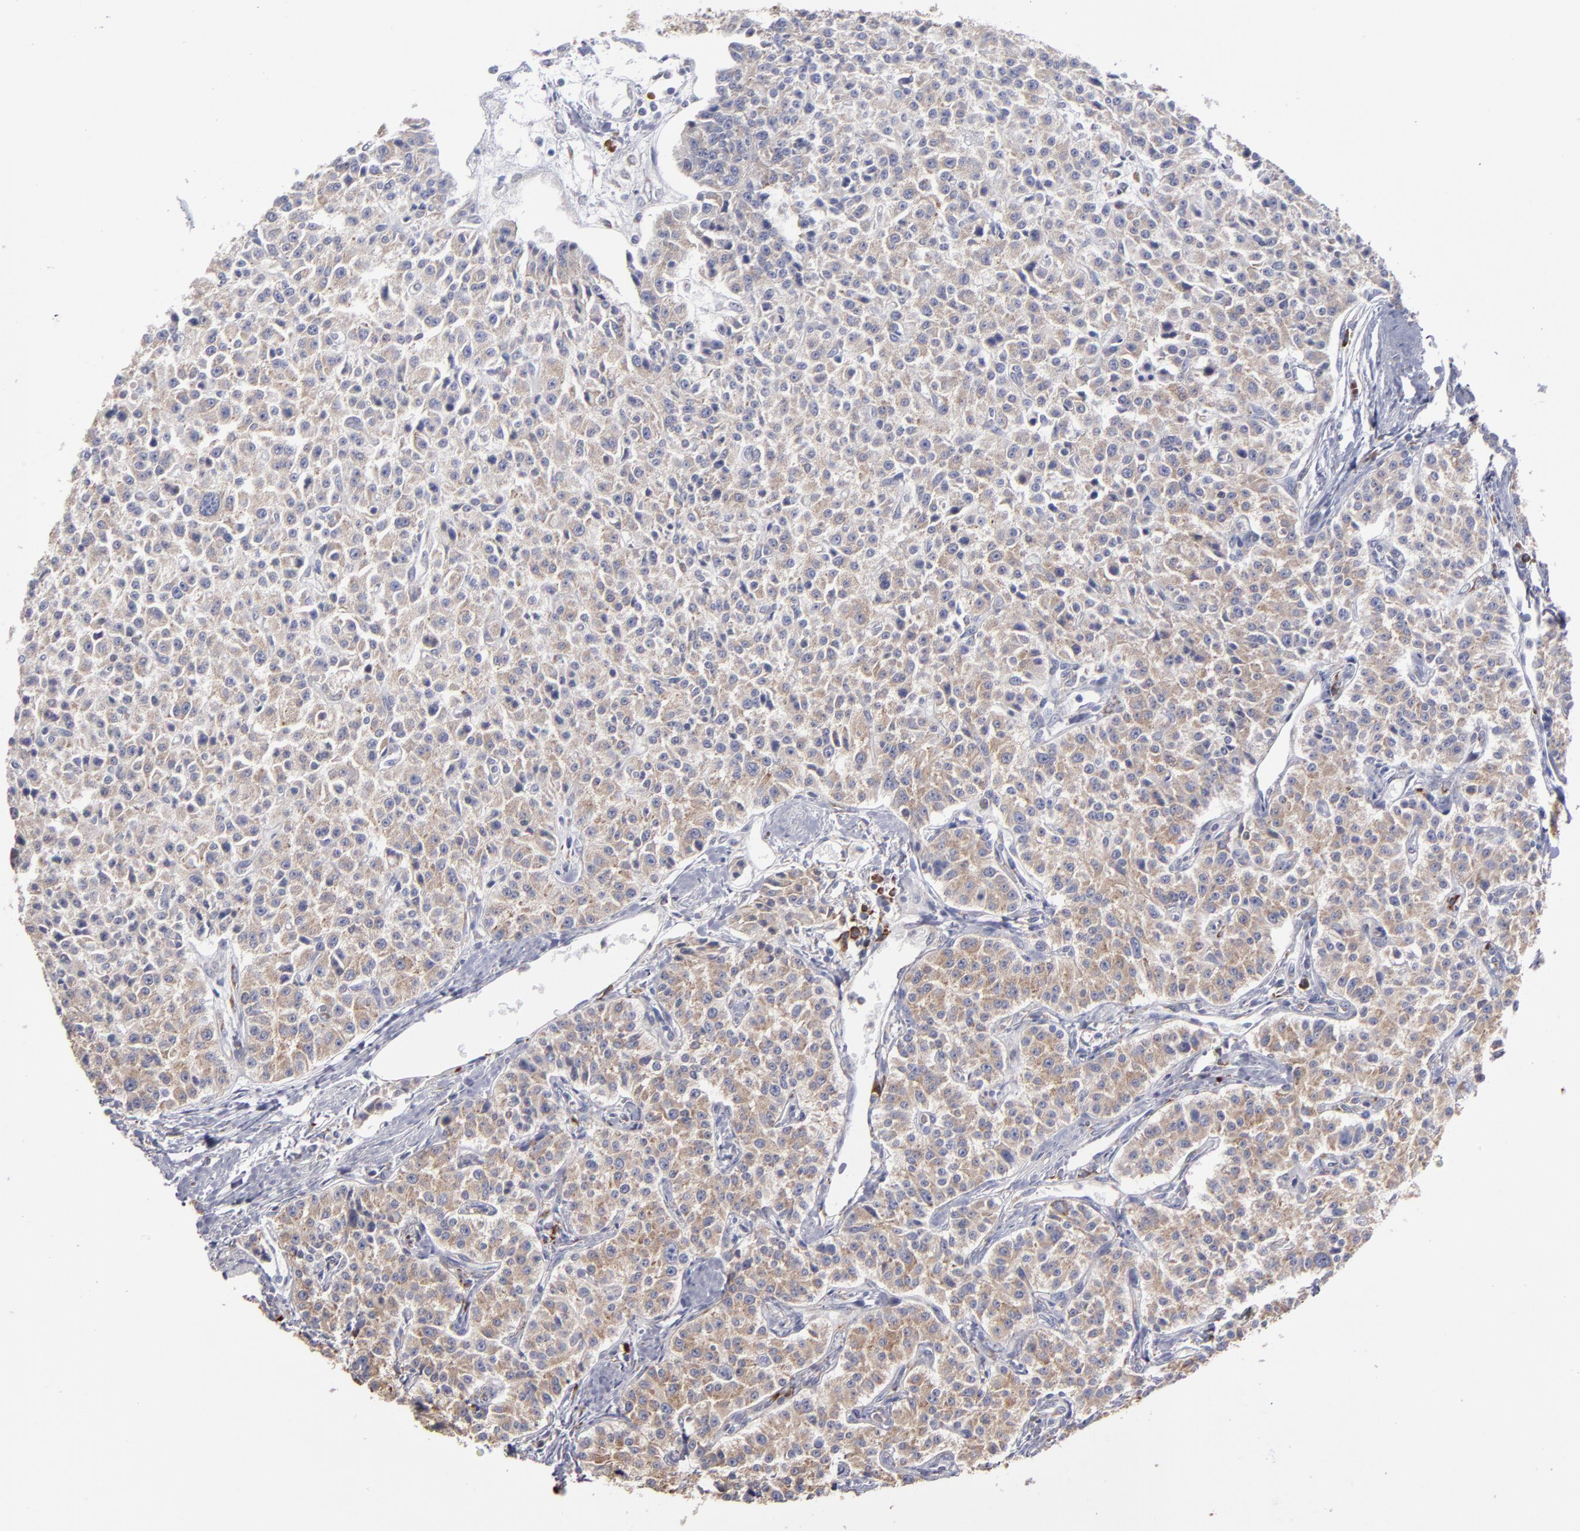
{"staining": {"intensity": "moderate", "quantity": ">75%", "location": "cytoplasmic/membranous"}, "tissue": "carcinoid", "cell_type": "Tumor cells", "image_type": "cancer", "snomed": [{"axis": "morphology", "description": "Carcinoid, malignant, NOS"}, {"axis": "topography", "description": "Stomach"}], "caption": "Human malignant carcinoid stained with a brown dye exhibits moderate cytoplasmic/membranous positive positivity in approximately >75% of tumor cells.", "gene": "SND1", "patient": {"sex": "female", "age": 76}}